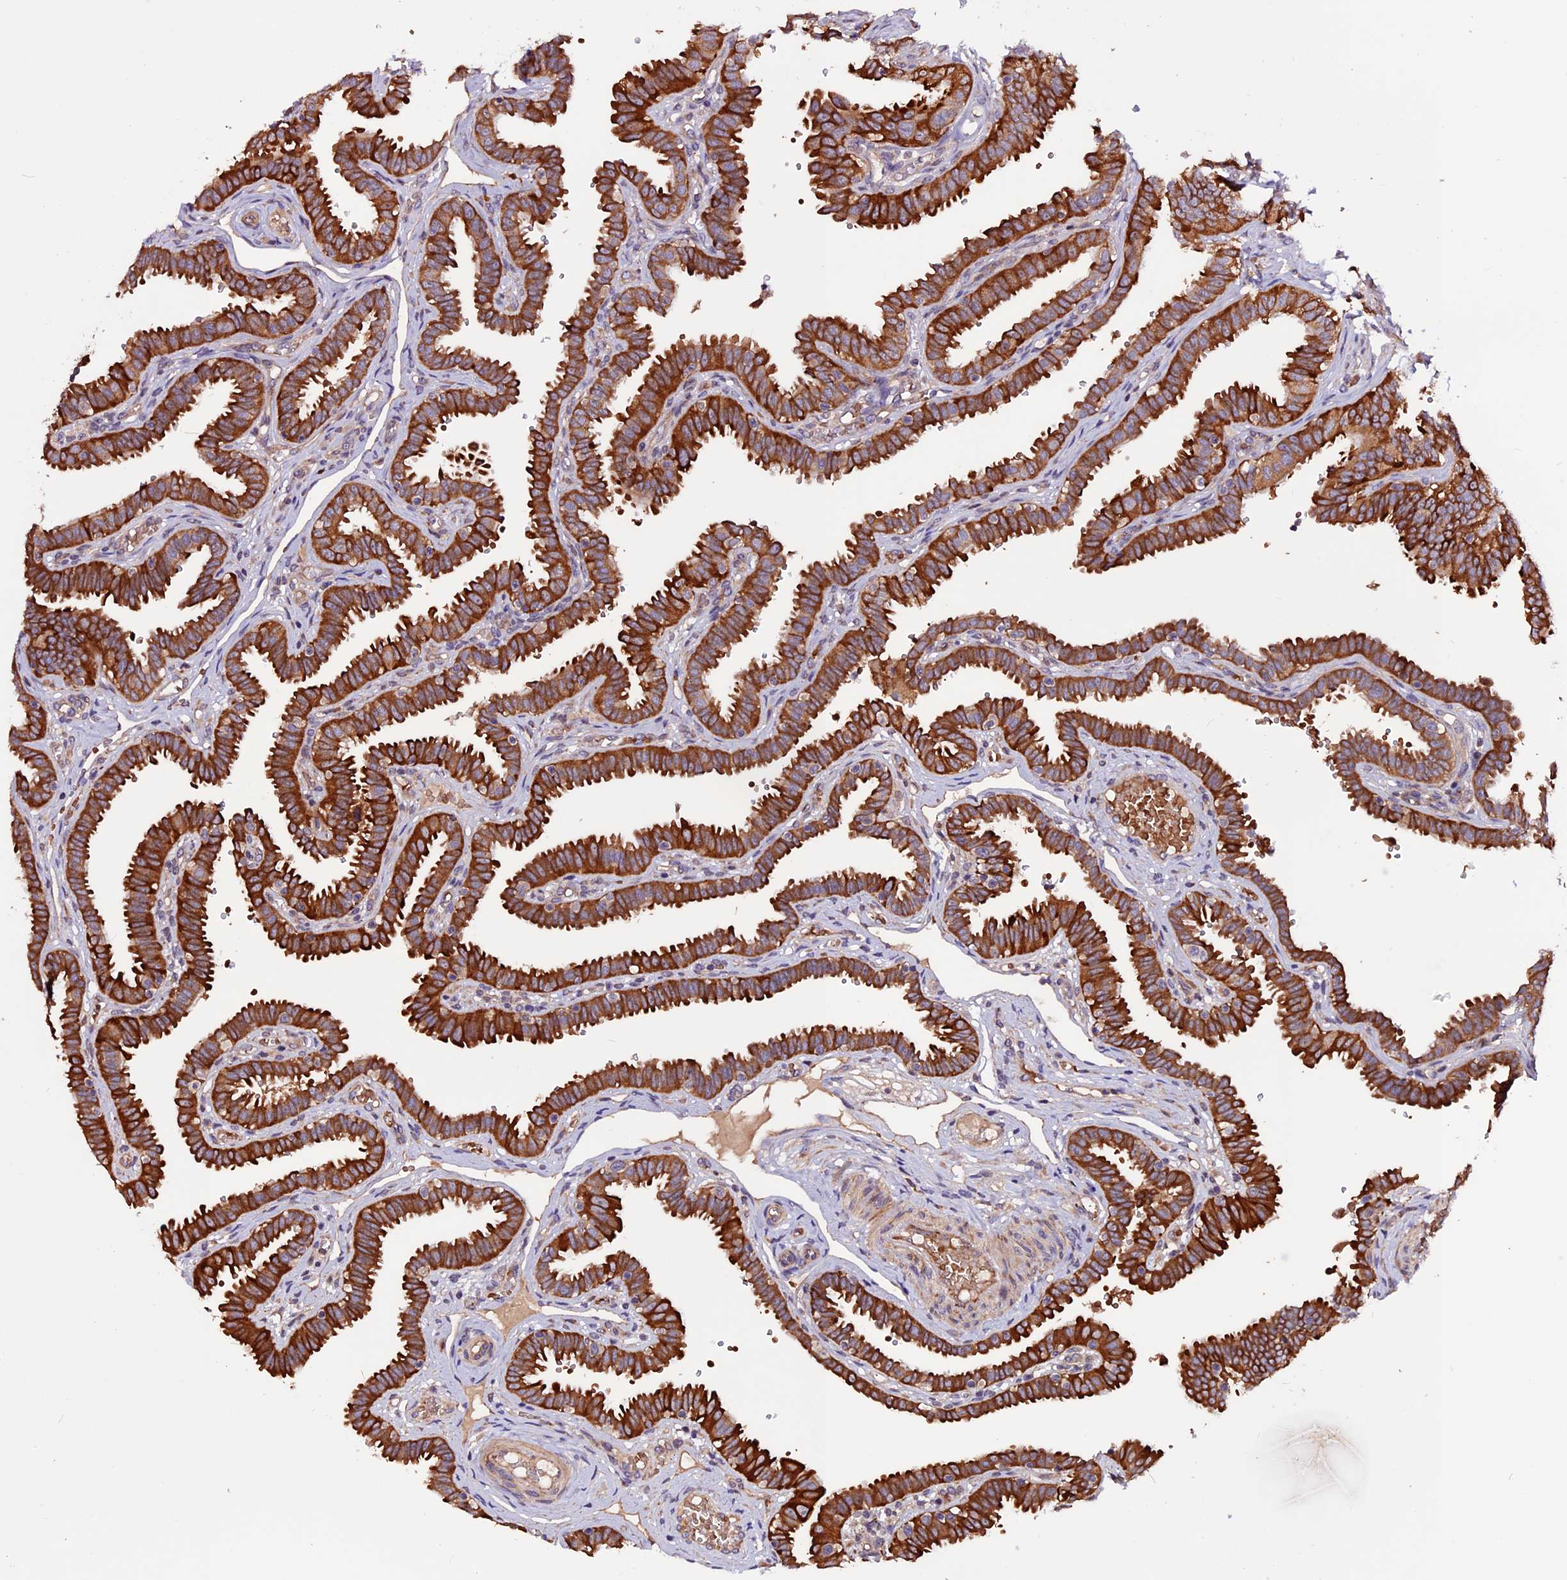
{"staining": {"intensity": "strong", "quantity": ">75%", "location": "cytoplasmic/membranous"}, "tissue": "fallopian tube", "cell_type": "Glandular cells", "image_type": "normal", "snomed": [{"axis": "morphology", "description": "Normal tissue, NOS"}, {"axis": "topography", "description": "Fallopian tube"}], "caption": "Normal fallopian tube demonstrates strong cytoplasmic/membranous staining in about >75% of glandular cells The staining was performed using DAB (3,3'-diaminobenzidine) to visualize the protein expression in brown, while the nuclei were stained in blue with hematoxylin (Magnification: 20x)..", "gene": "RINL", "patient": {"sex": "female", "age": 37}}